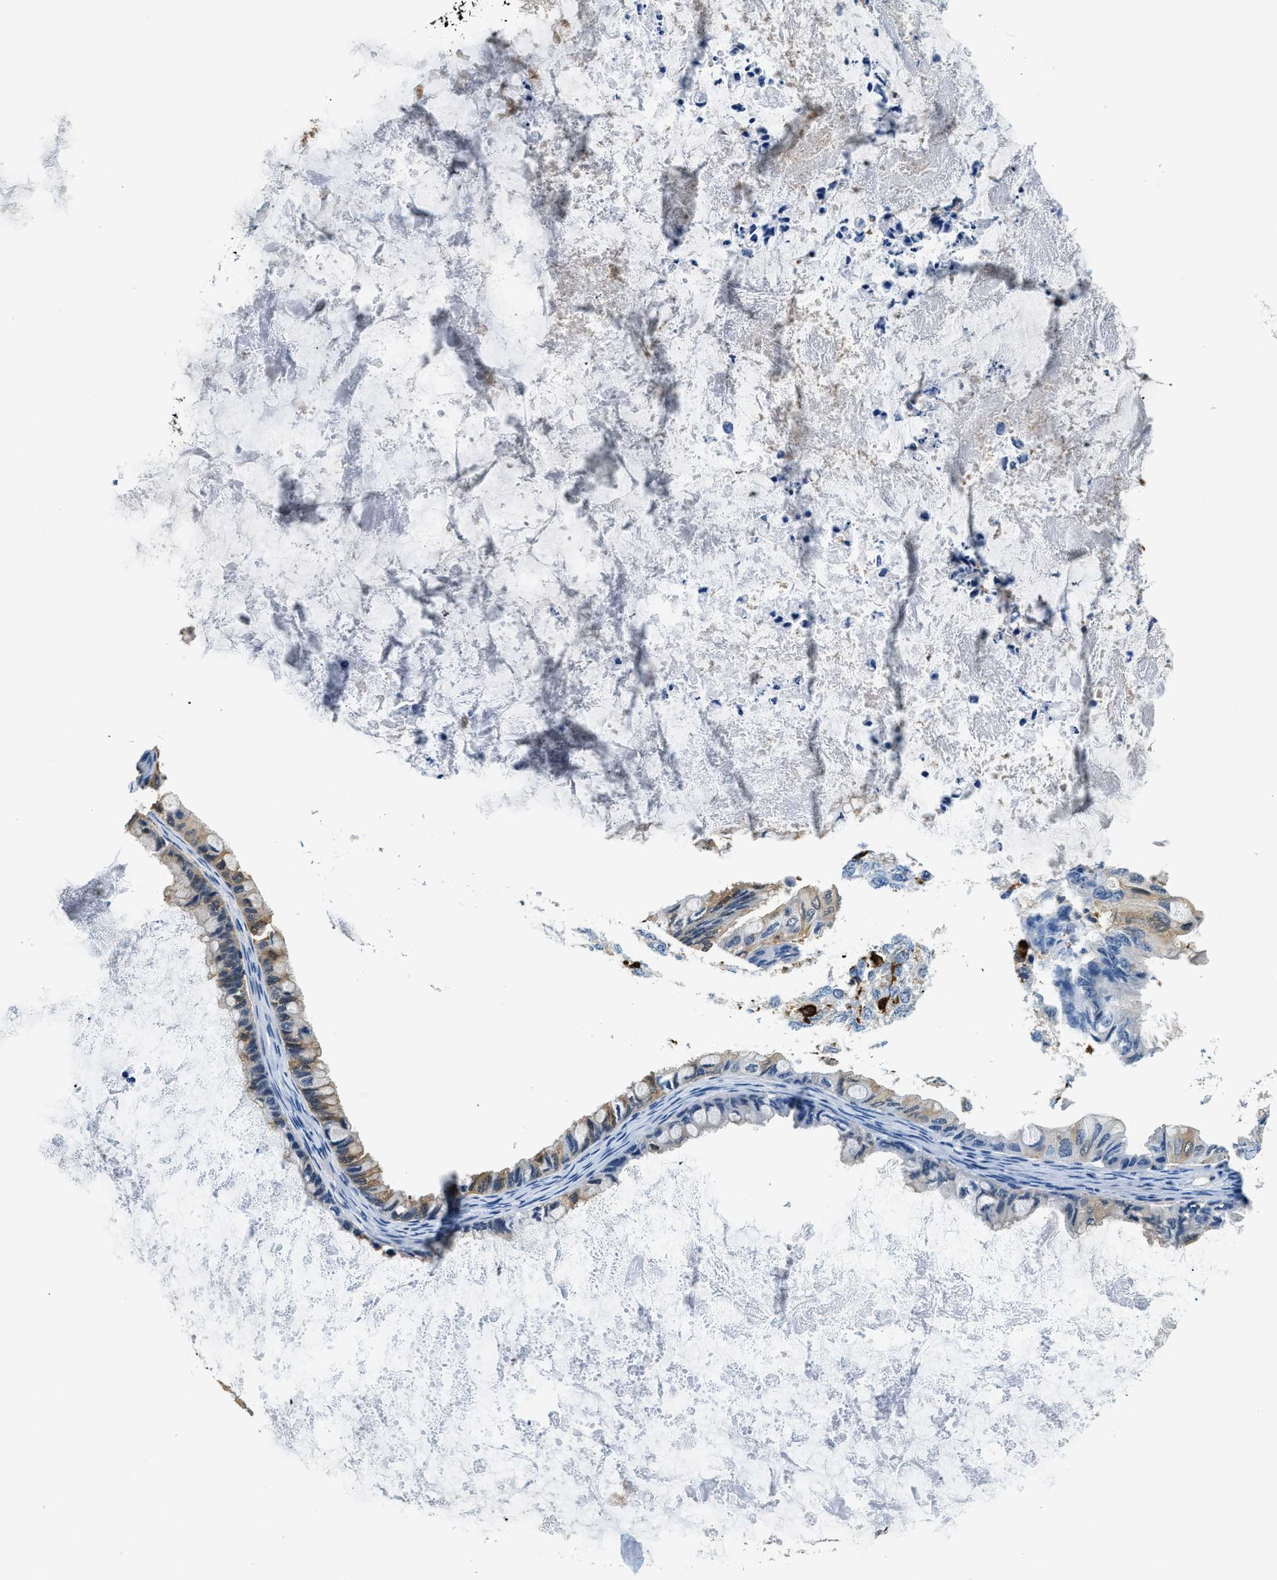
{"staining": {"intensity": "moderate", "quantity": "<25%", "location": "cytoplasmic/membranous"}, "tissue": "ovarian cancer", "cell_type": "Tumor cells", "image_type": "cancer", "snomed": [{"axis": "morphology", "description": "Cystadenocarcinoma, mucinous, NOS"}, {"axis": "topography", "description": "Ovary"}], "caption": "High-power microscopy captured an immunohistochemistry image of ovarian cancer (mucinous cystadenocarcinoma), revealing moderate cytoplasmic/membranous staining in about <25% of tumor cells.", "gene": "CAPG", "patient": {"sex": "female", "age": 80}}